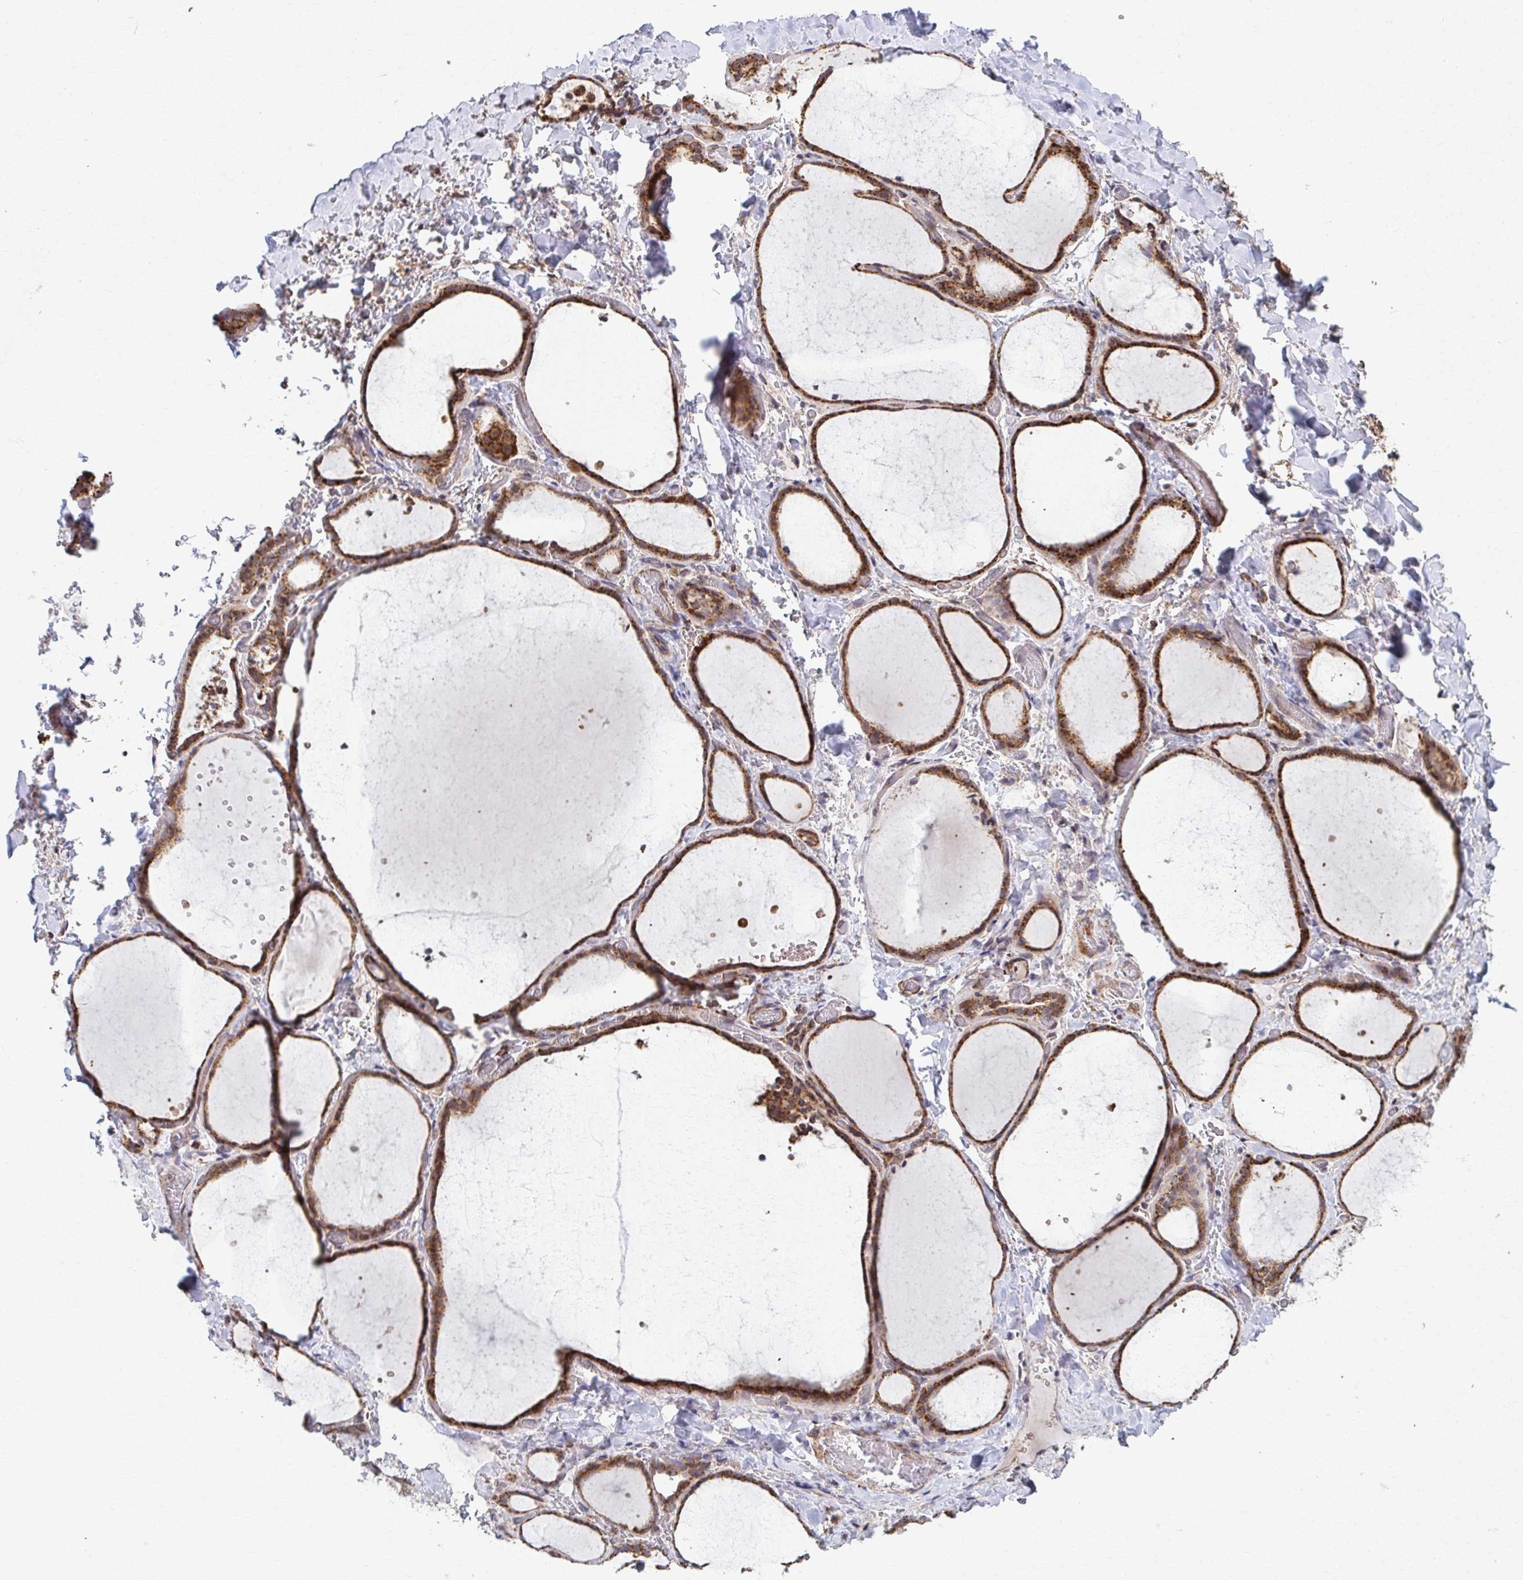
{"staining": {"intensity": "strong", "quantity": ">75%", "location": "cytoplasmic/membranous"}, "tissue": "thyroid gland", "cell_type": "Glandular cells", "image_type": "normal", "snomed": [{"axis": "morphology", "description": "Normal tissue, NOS"}, {"axis": "topography", "description": "Thyroid gland"}], "caption": "Brown immunohistochemical staining in benign thyroid gland exhibits strong cytoplasmic/membranous expression in about >75% of glandular cells. (DAB IHC with brightfield microscopy, high magnification).", "gene": "KLHL34", "patient": {"sex": "female", "age": 36}}